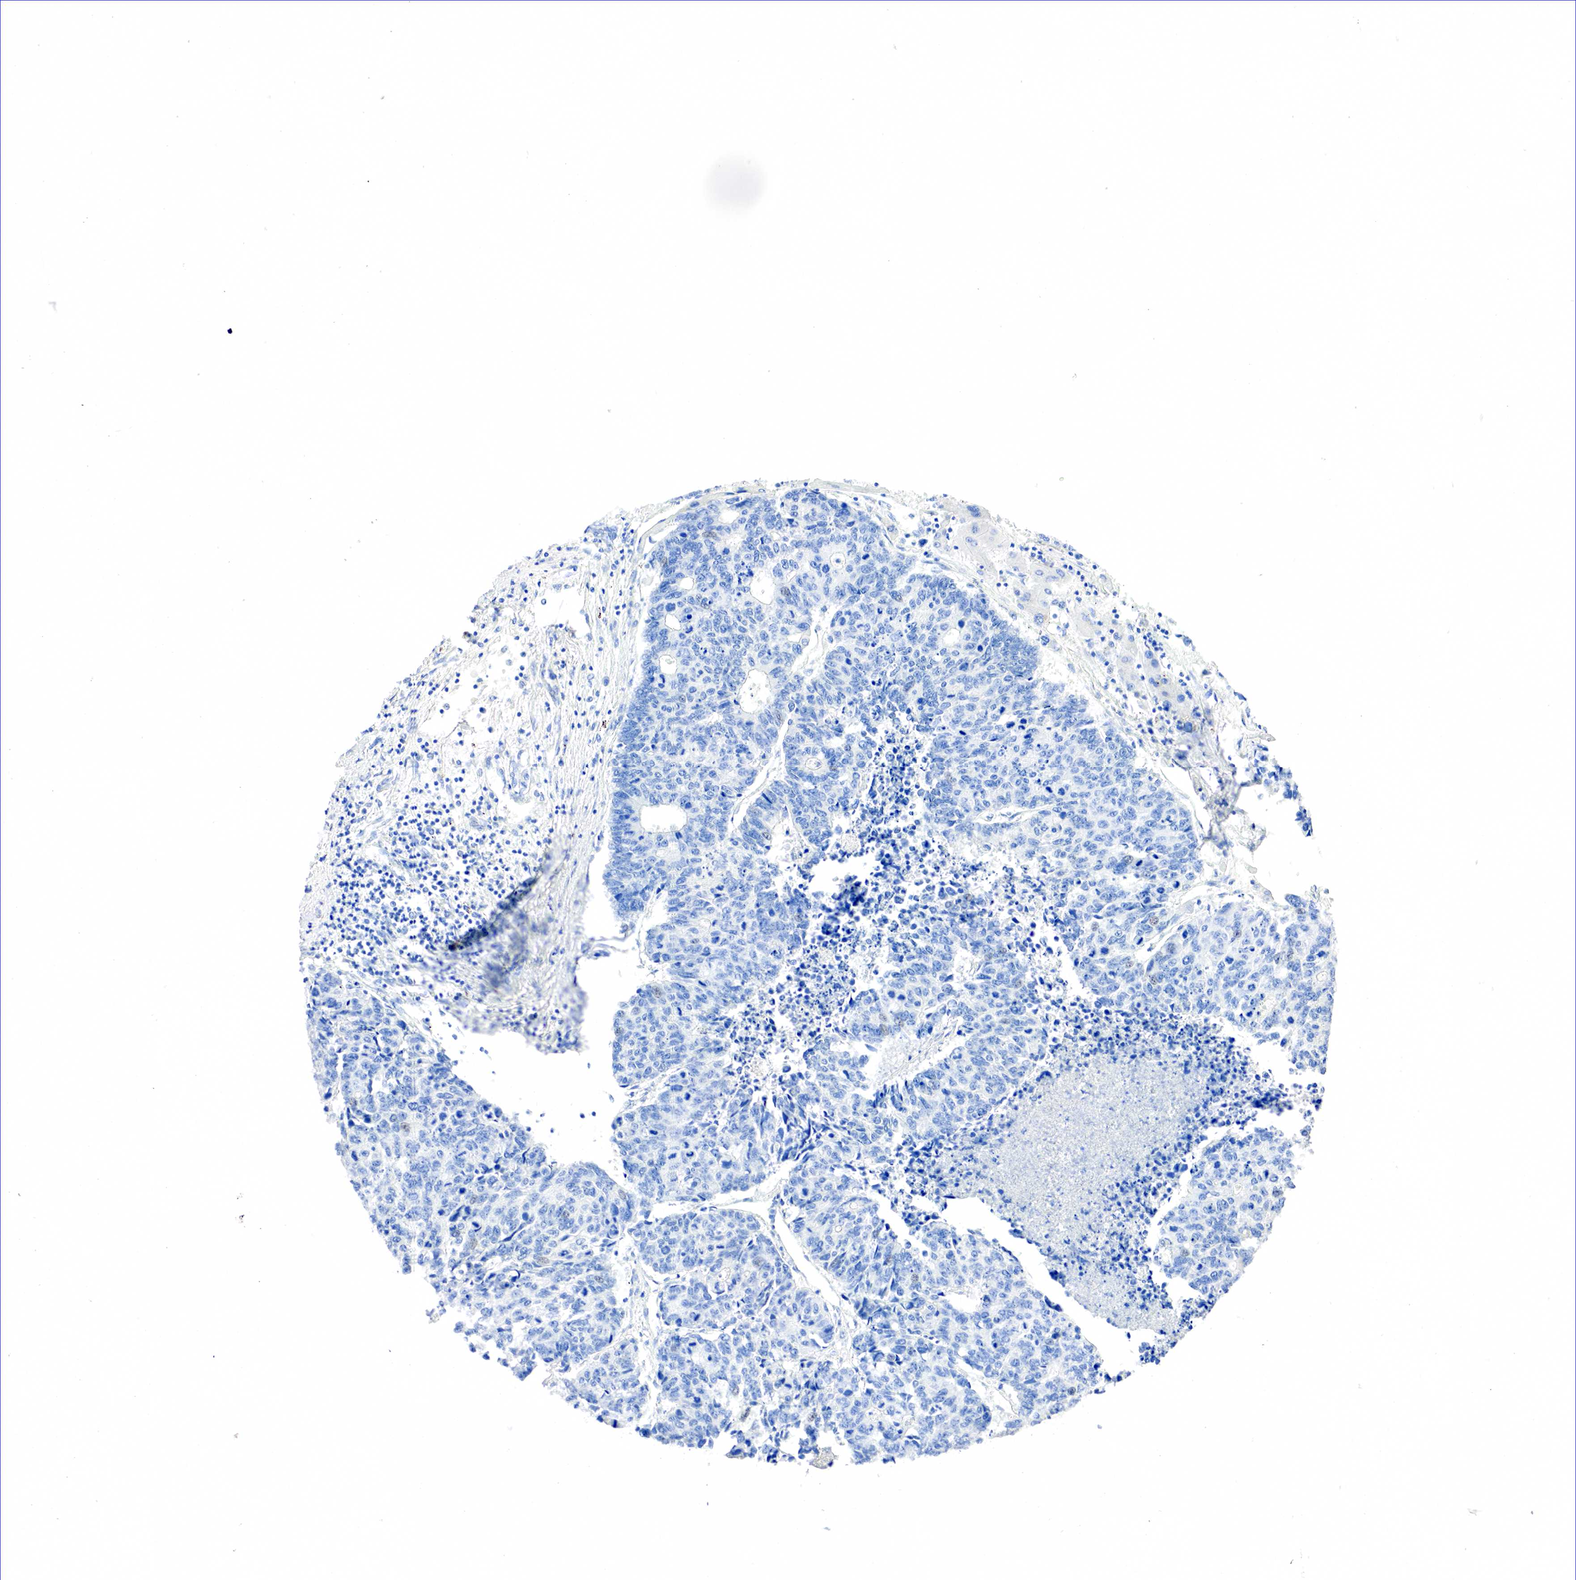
{"staining": {"intensity": "negative", "quantity": "none", "location": "none"}, "tissue": "liver cancer", "cell_type": "Tumor cells", "image_type": "cancer", "snomed": [{"axis": "morphology", "description": "Carcinoma, metastatic, NOS"}, {"axis": "topography", "description": "Liver"}], "caption": "This image is of liver metastatic carcinoma stained with immunohistochemistry to label a protein in brown with the nuclei are counter-stained blue. There is no staining in tumor cells.", "gene": "SST", "patient": {"sex": "male", "age": 49}}